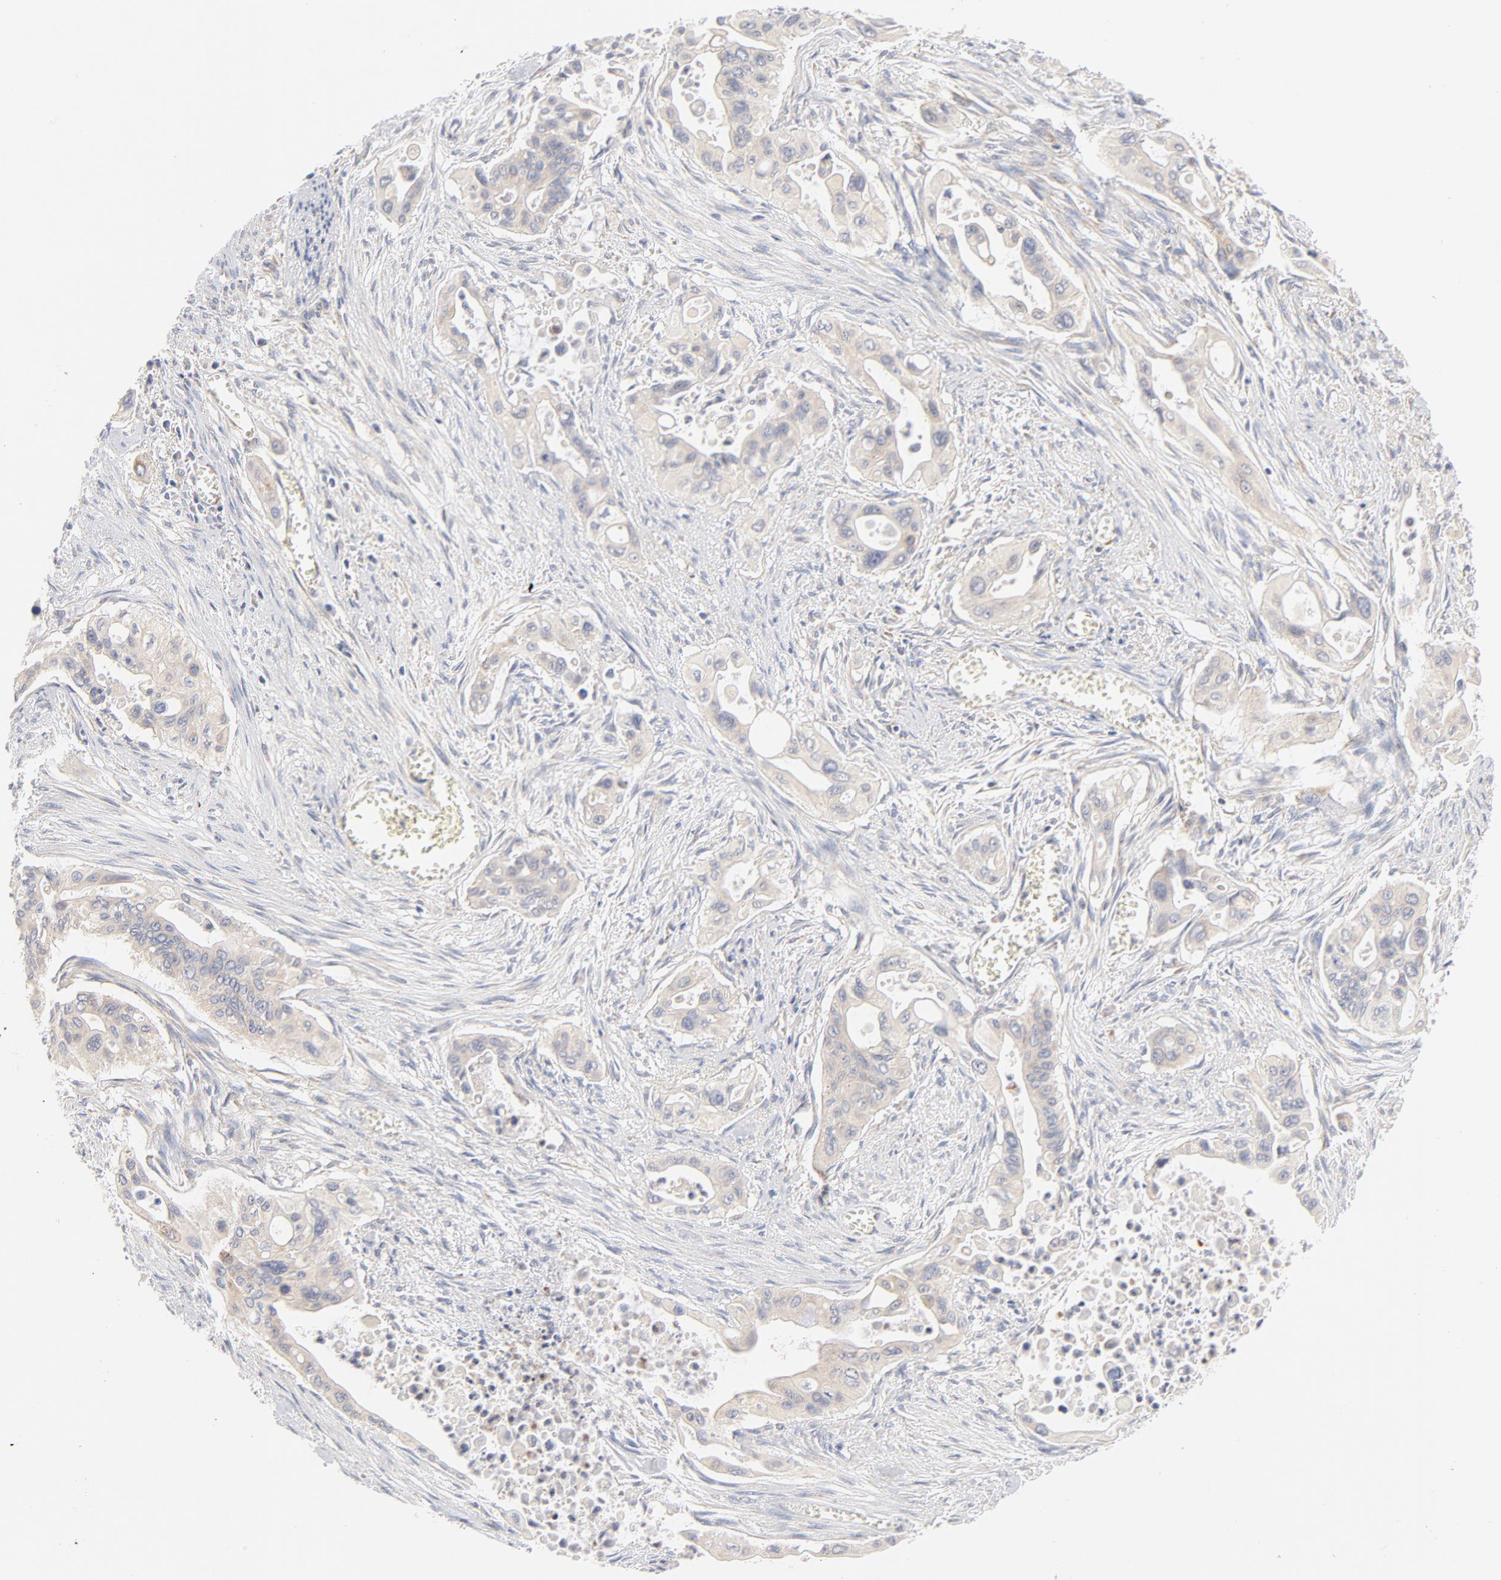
{"staining": {"intensity": "weak", "quantity": ">75%", "location": "cytoplasmic/membranous"}, "tissue": "pancreatic cancer", "cell_type": "Tumor cells", "image_type": "cancer", "snomed": [{"axis": "morphology", "description": "Adenocarcinoma, NOS"}, {"axis": "topography", "description": "Pancreas"}], "caption": "Immunohistochemistry (IHC) staining of pancreatic adenocarcinoma, which shows low levels of weak cytoplasmic/membranous positivity in approximately >75% of tumor cells indicating weak cytoplasmic/membranous protein positivity. The staining was performed using DAB (brown) for protein detection and nuclei were counterstained in hematoxylin (blue).", "gene": "MTERF2", "patient": {"sex": "male", "age": 77}}